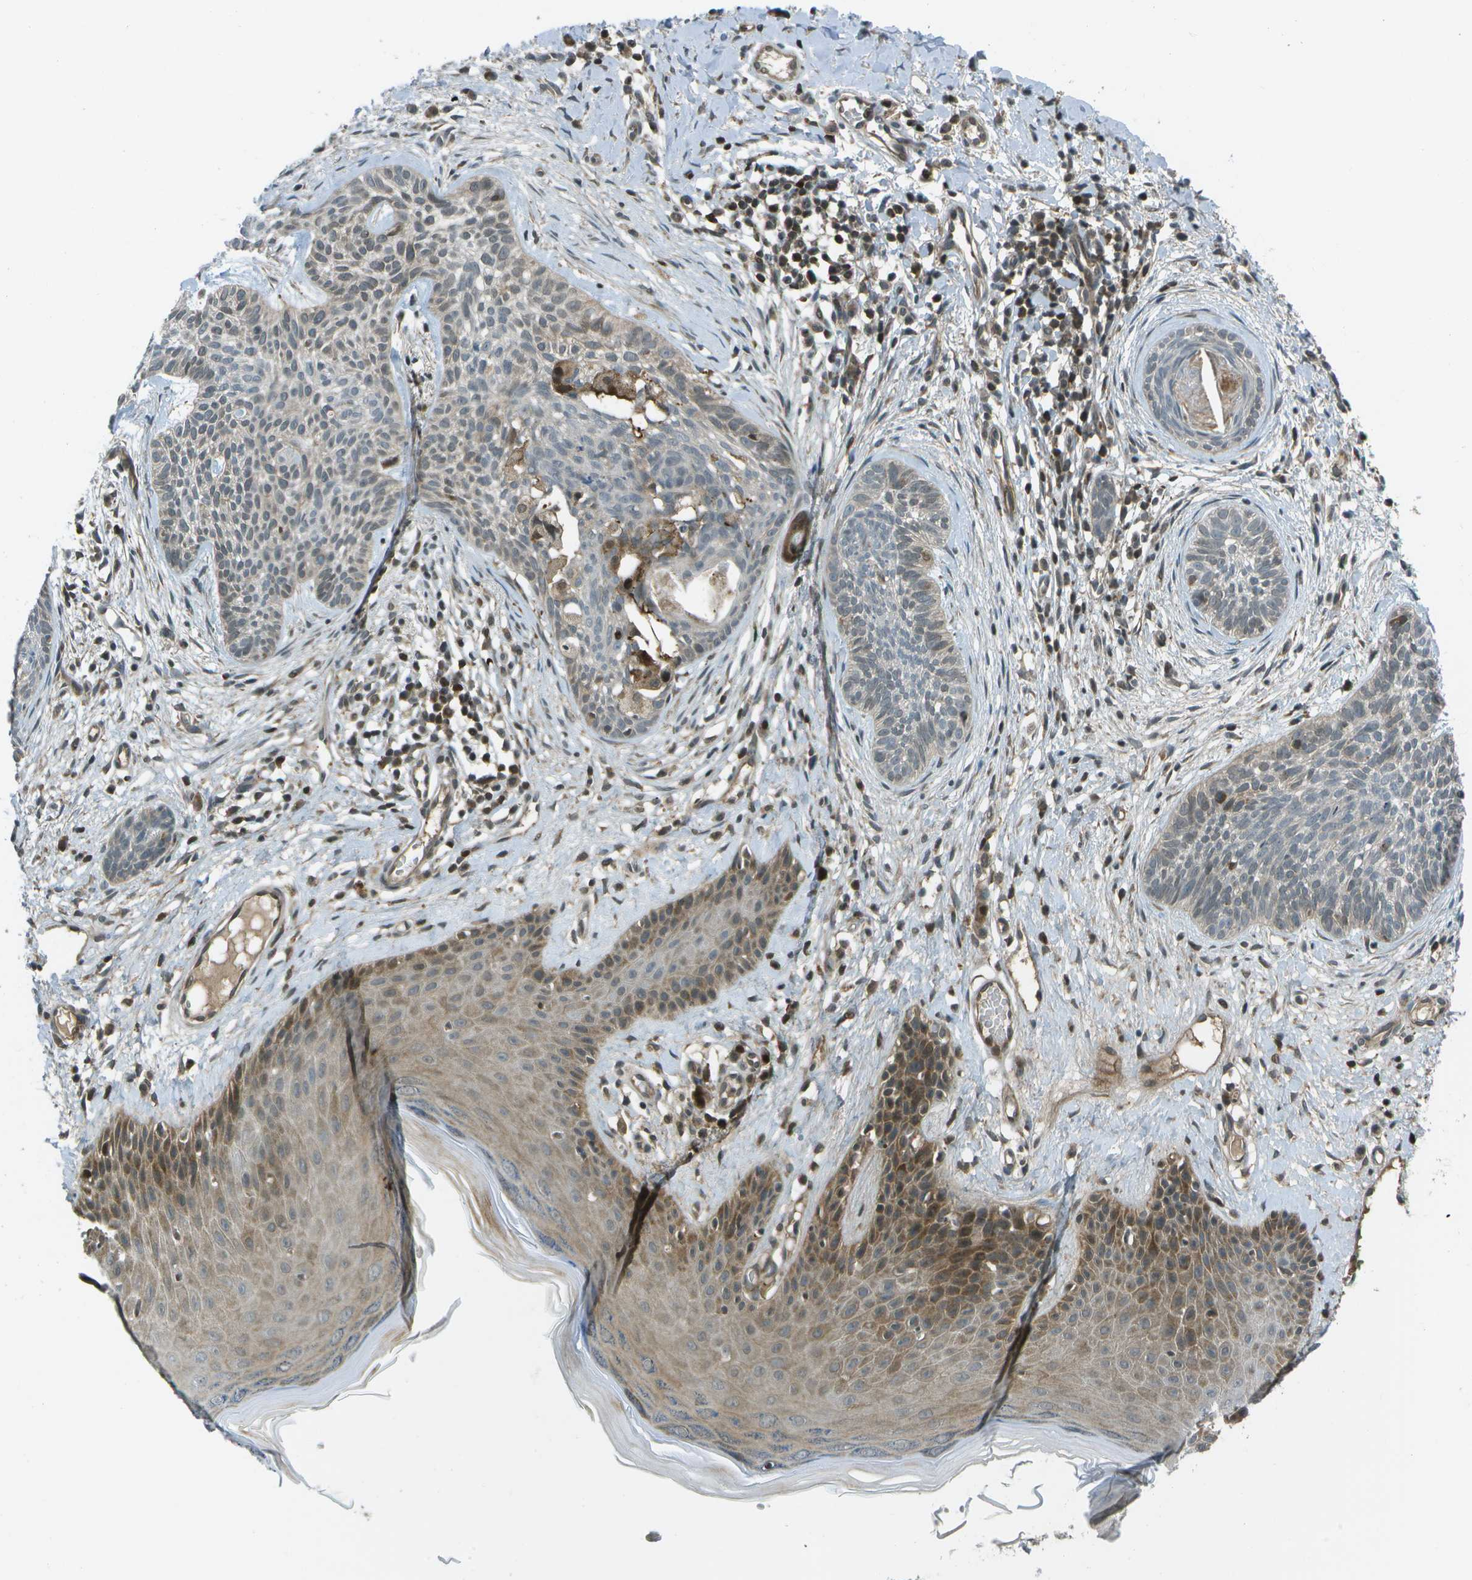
{"staining": {"intensity": "weak", "quantity": "<25%", "location": "cytoplasmic/membranous,nuclear"}, "tissue": "skin cancer", "cell_type": "Tumor cells", "image_type": "cancer", "snomed": [{"axis": "morphology", "description": "Basal cell carcinoma"}, {"axis": "topography", "description": "Skin"}], "caption": "DAB immunohistochemical staining of human skin basal cell carcinoma reveals no significant positivity in tumor cells.", "gene": "TMEM19", "patient": {"sex": "female", "age": 59}}